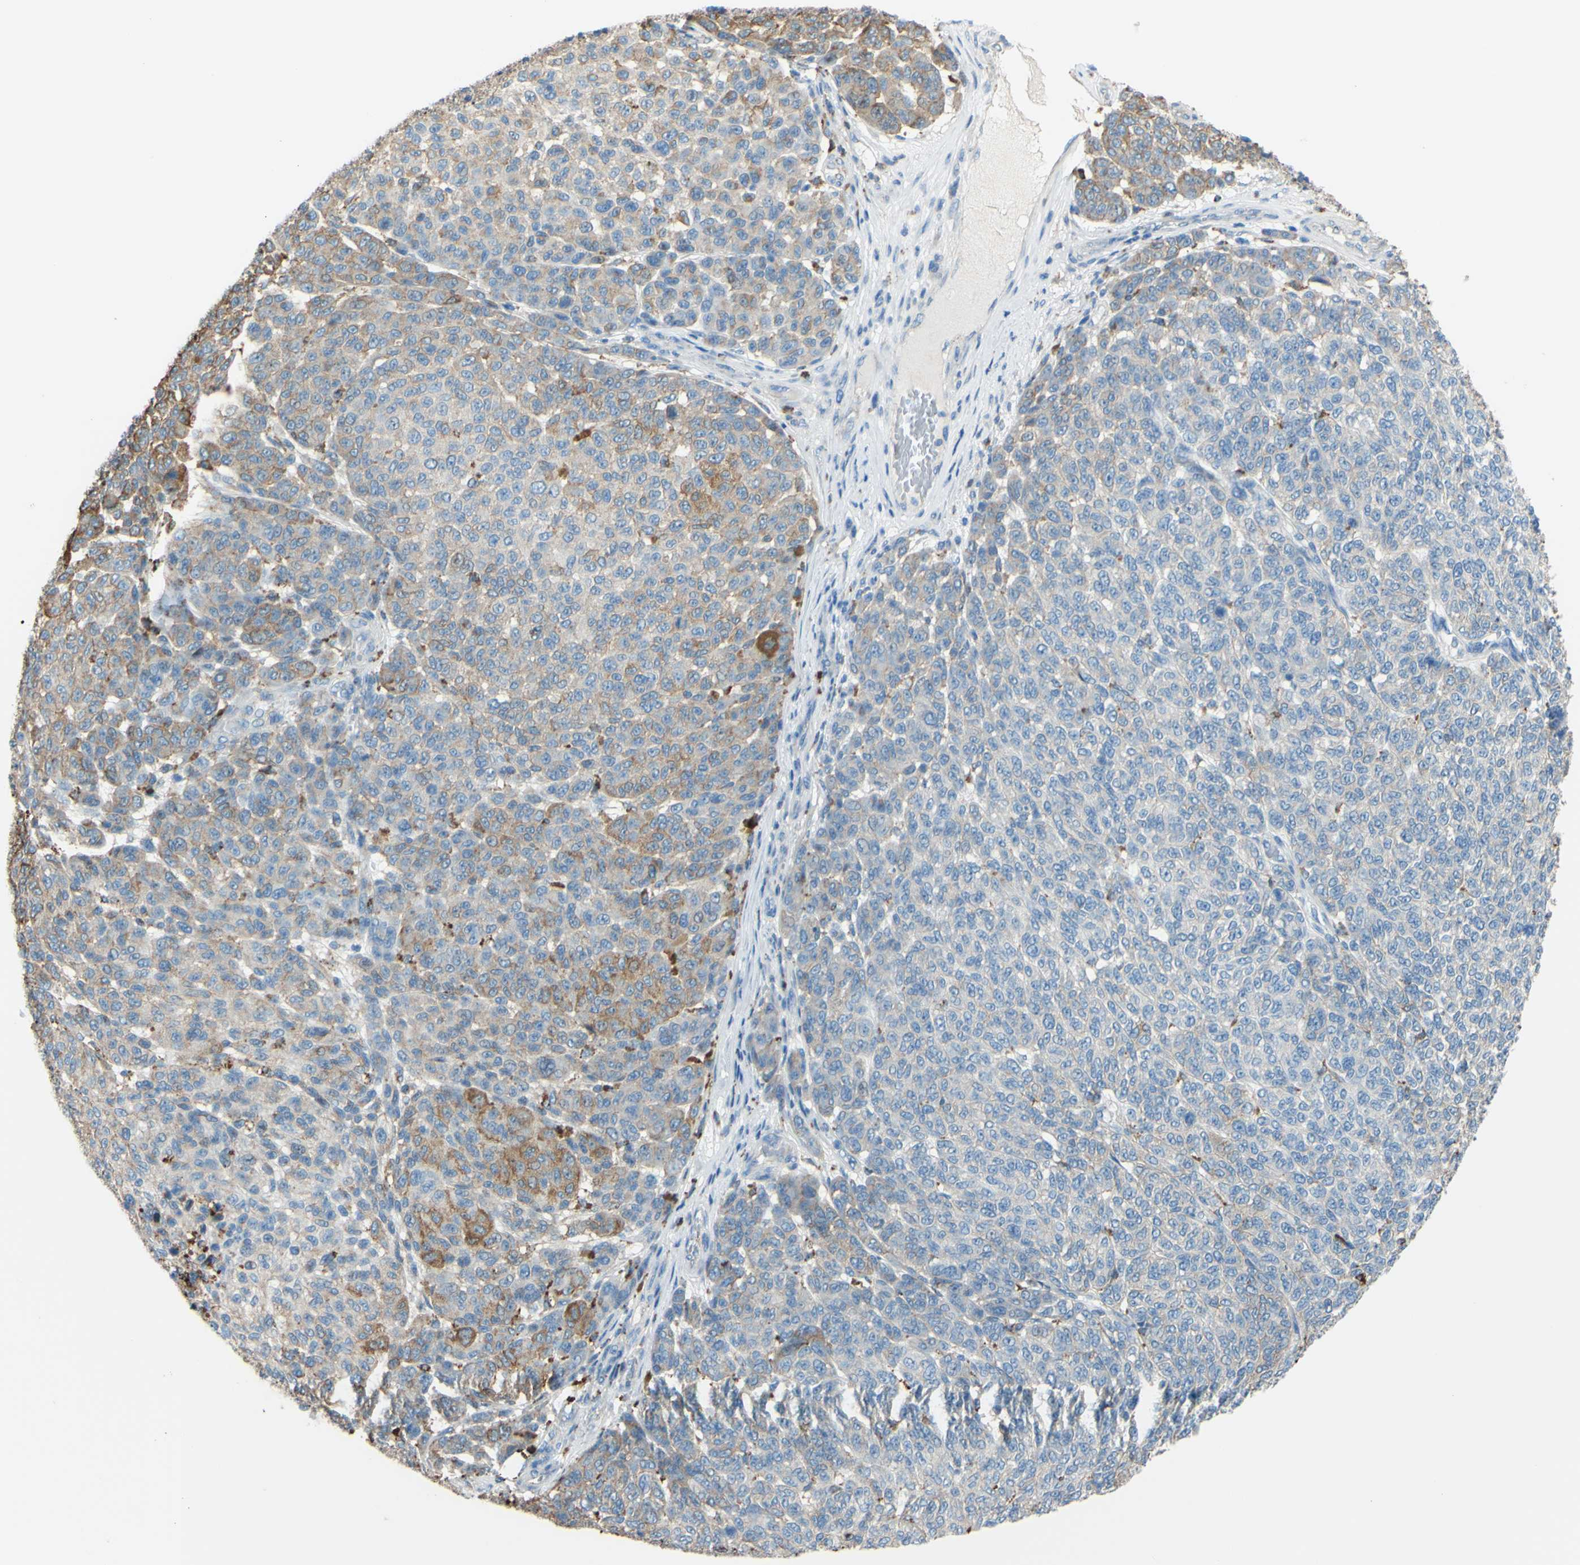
{"staining": {"intensity": "weak", "quantity": ">75%", "location": "cytoplasmic/membranous"}, "tissue": "melanoma", "cell_type": "Tumor cells", "image_type": "cancer", "snomed": [{"axis": "morphology", "description": "Malignant melanoma, NOS"}, {"axis": "topography", "description": "Skin"}], "caption": "A histopathology image showing weak cytoplasmic/membranous expression in about >75% of tumor cells in malignant melanoma, as visualized by brown immunohistochemical staining.", "gene": "CTSD", "patient": {"sex": "male", "age": 59}}